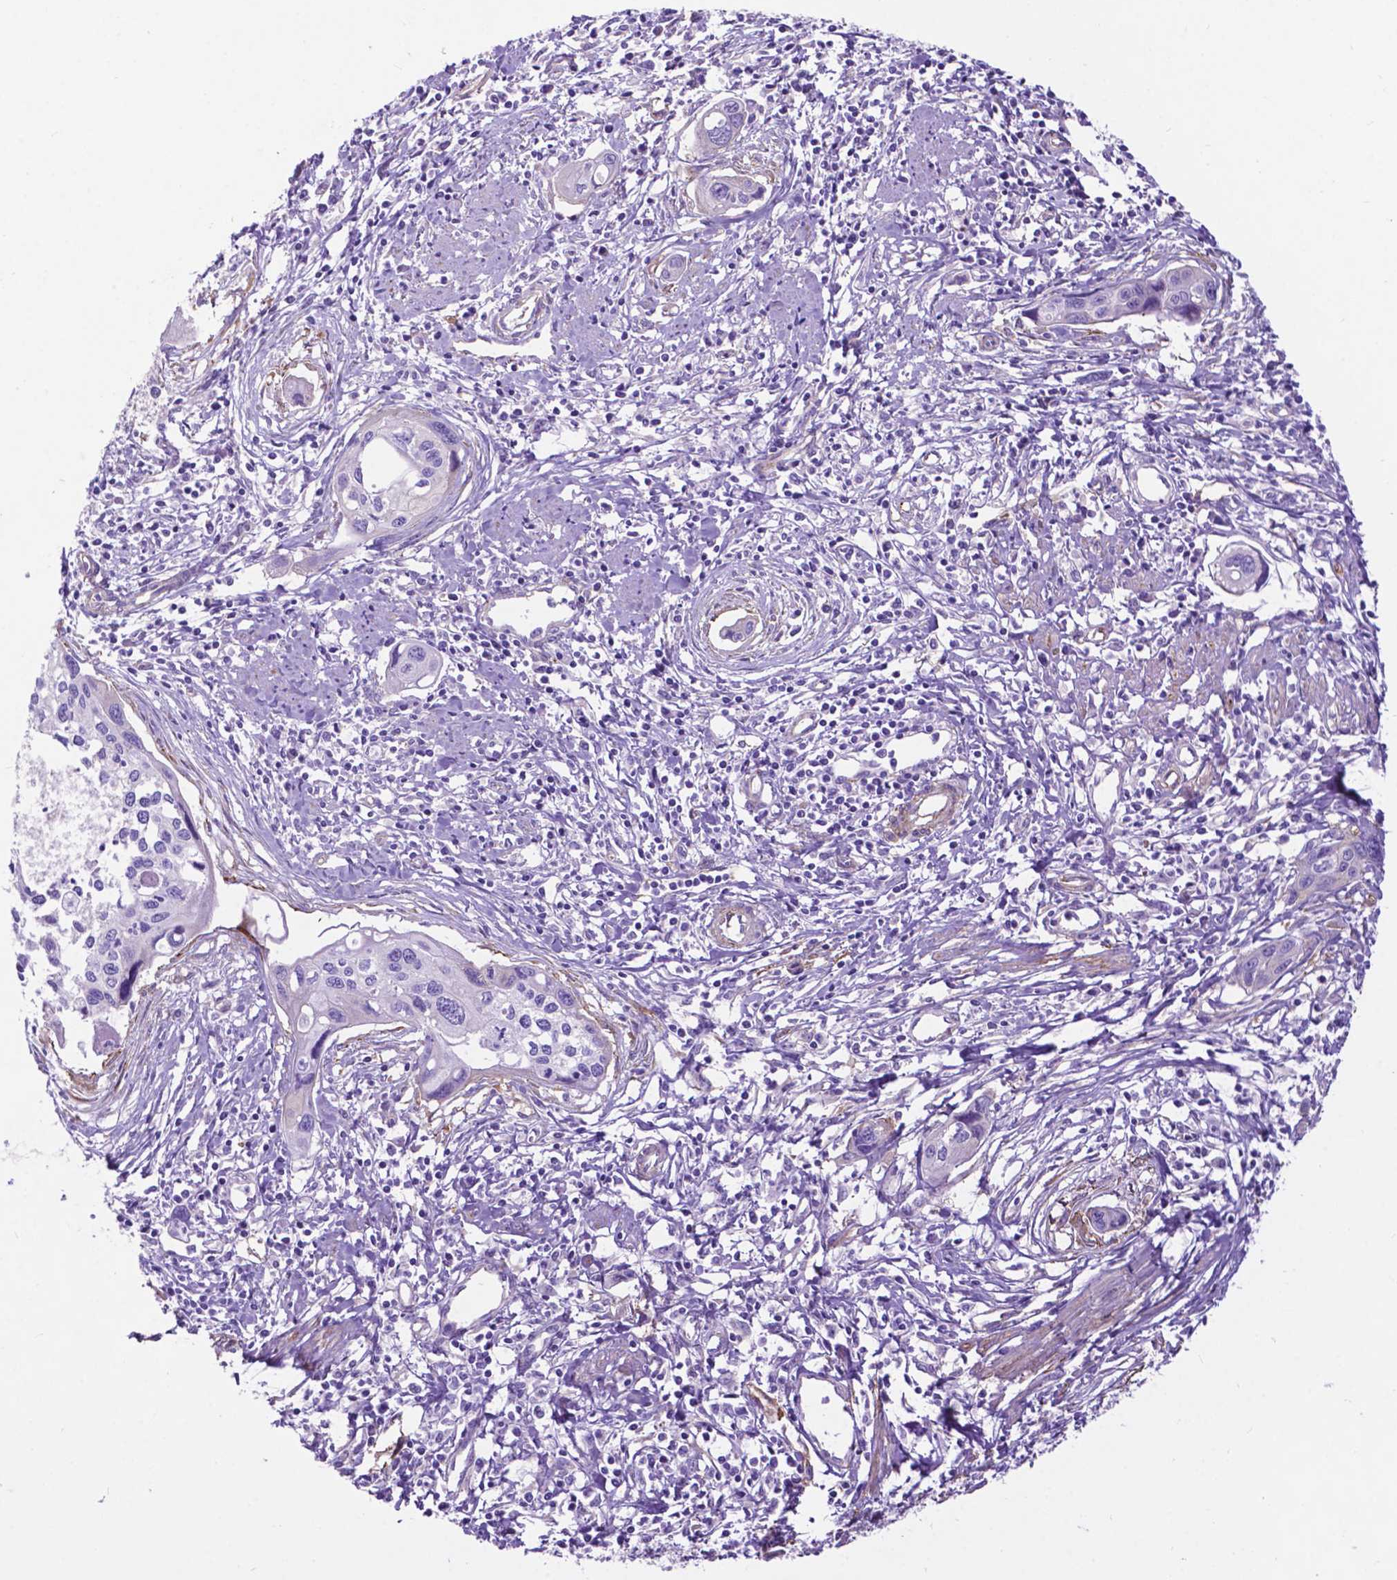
{"staining": {"intensity": "negative", "quantity": "none", "location": "none"}, "tissue": "cervical cancer", "cell_type": "Tumor cells", "image_type": "cancer", "snomed": [{"axis": "morphology", "description": "Squamous cell carcinoma, NOS"}, {"axis": "topography", "description": "Cervix"}], "caption": "This is an IHC histopathology image of cervical cancer (squamous cell carcinoma). There is no staining in tumor cells.", "gene": "PCDHA12", "patient": {"sex": "female", "age": 31}}